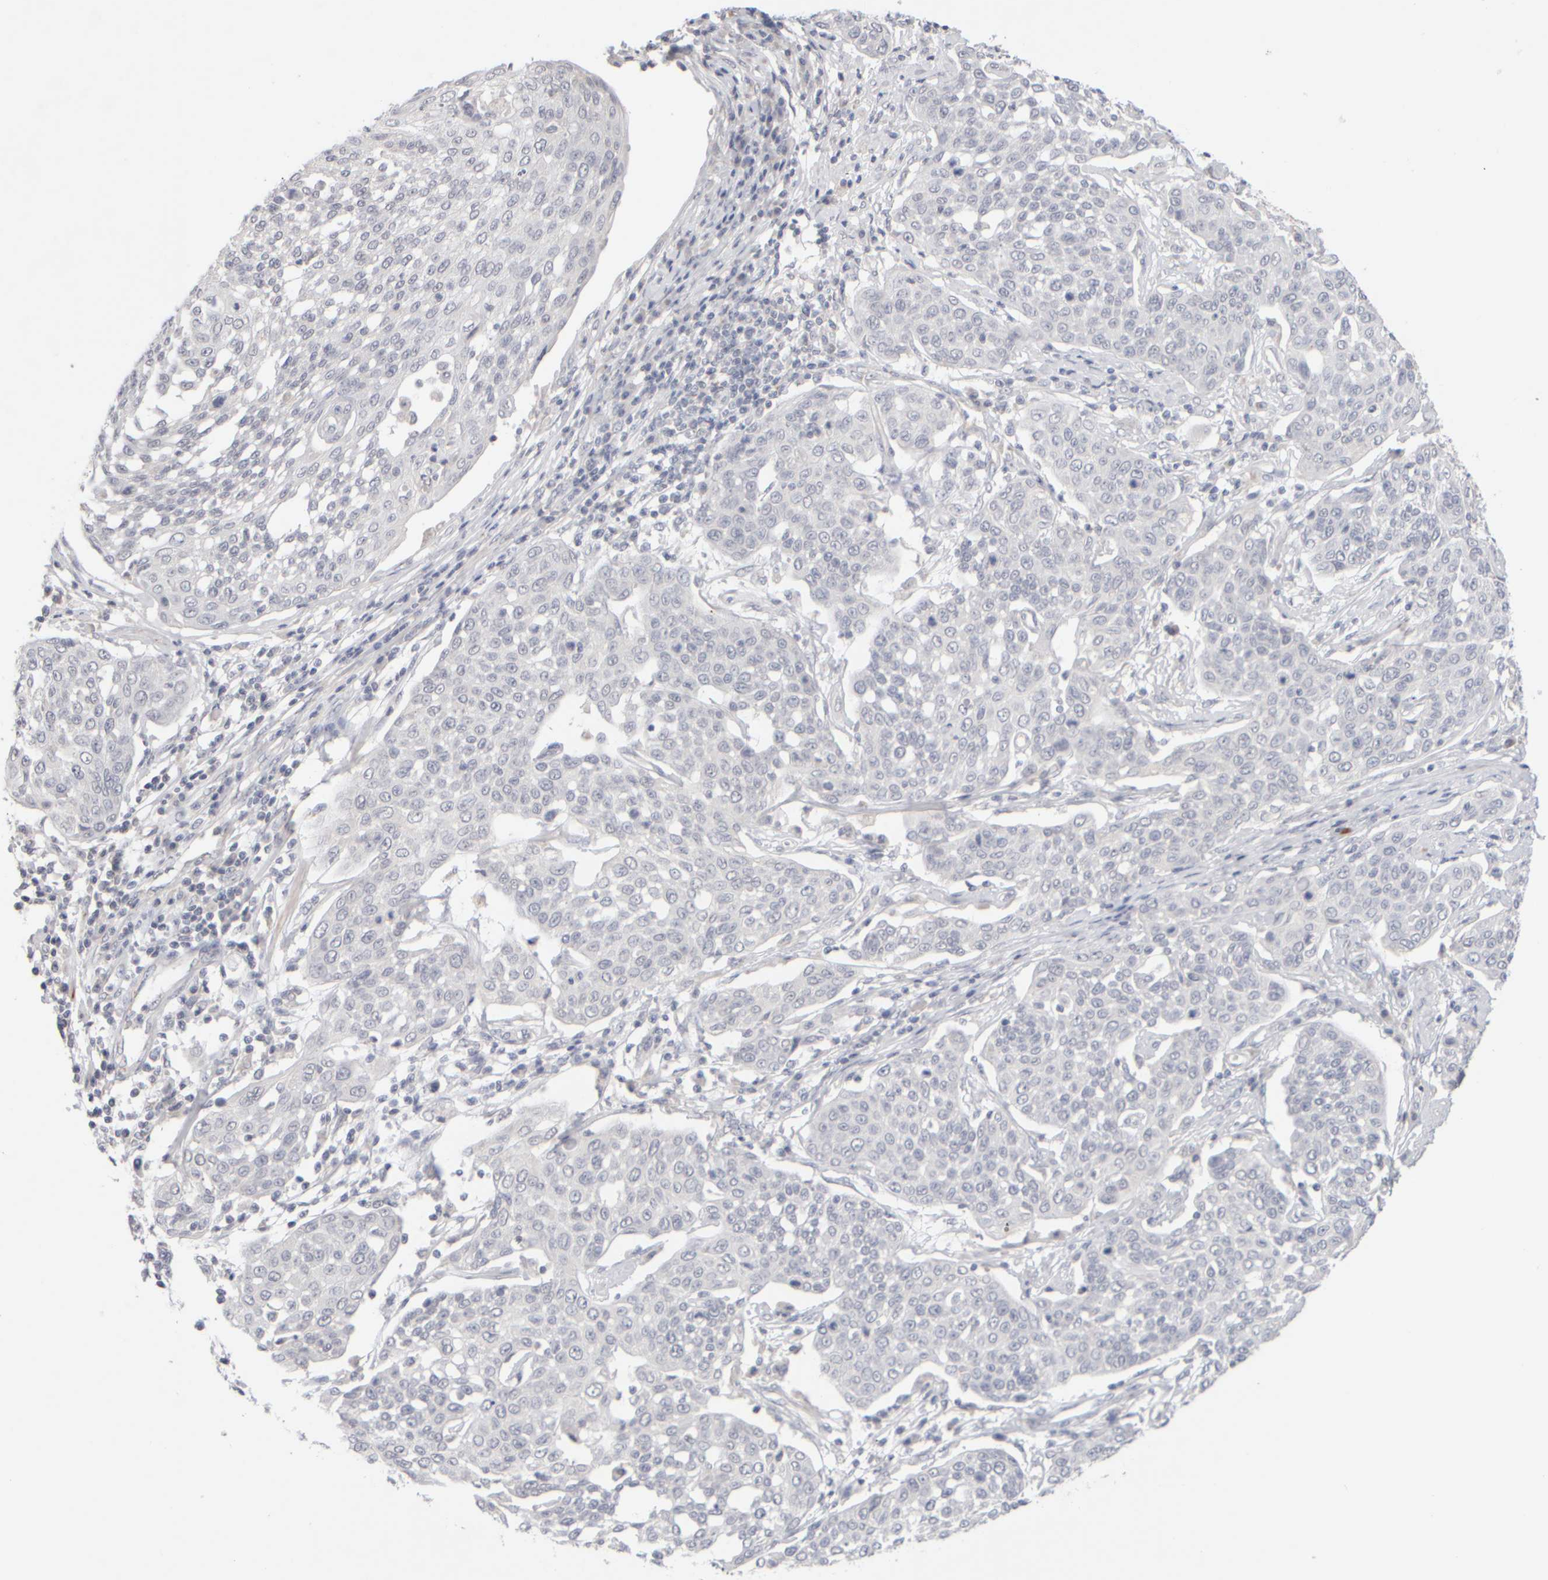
{"staining": {"intensity": "negative", "quantity": "none", "location": "none"}, "tissue": "cervical cancer", "cell_type": "Tumor cells", "image_type": "cancer", "snomed": [{"axis": "morphology", "description": "Squamous cell carcinoma, NOS"}, {"axis": "topography", "description": "Cervix"}], "caption": "A micrograph of human squamous cell carcinoma (cervical) is negative for staining in tumor cells.", "gene": "ZNF112", "patient": {"sex": "female", "age": 34}}